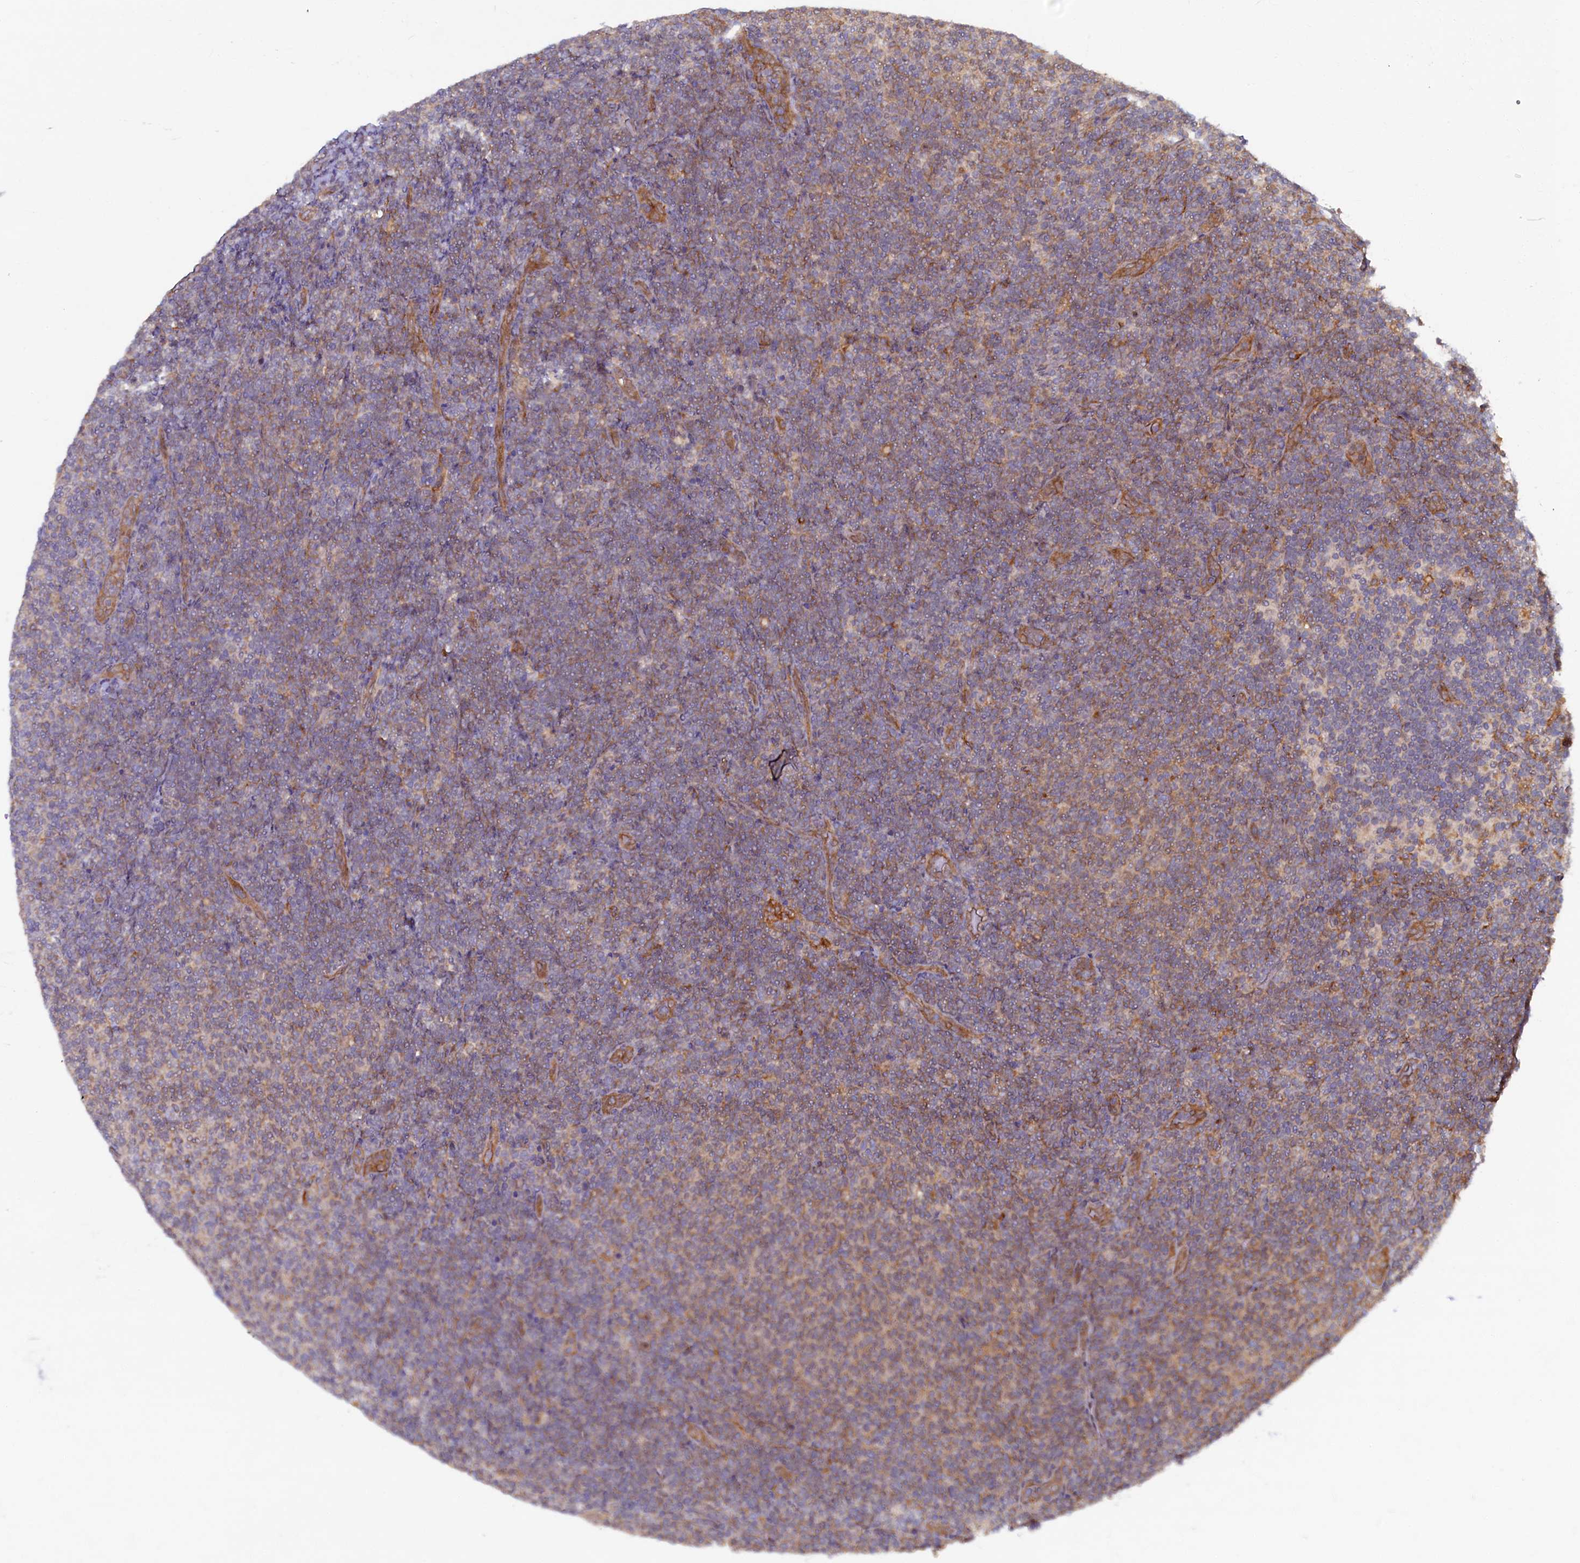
{"staining": {"intensity": "weak", "quantity": "25%-75%", "location": "cytoplasmic/membranous"}, "tissue": "lymphoma", "cell_type": "Tumor cells", "image_type": "cancer", "snomed": [{"axis": "morphology", "description": "Malignant lymphoma, non-Hodgkin's type, Low grade"}, {"axis": "topography", "description": "Lymph node"}], "caption": "Immunohistochemical staining of lymphoma shows low levels of weak cytoplasmic/membranous positivity in approximately 25%-75% of tumor cells.", "gene": "STX12", "patient": {"sex": "male", "age": 66}}